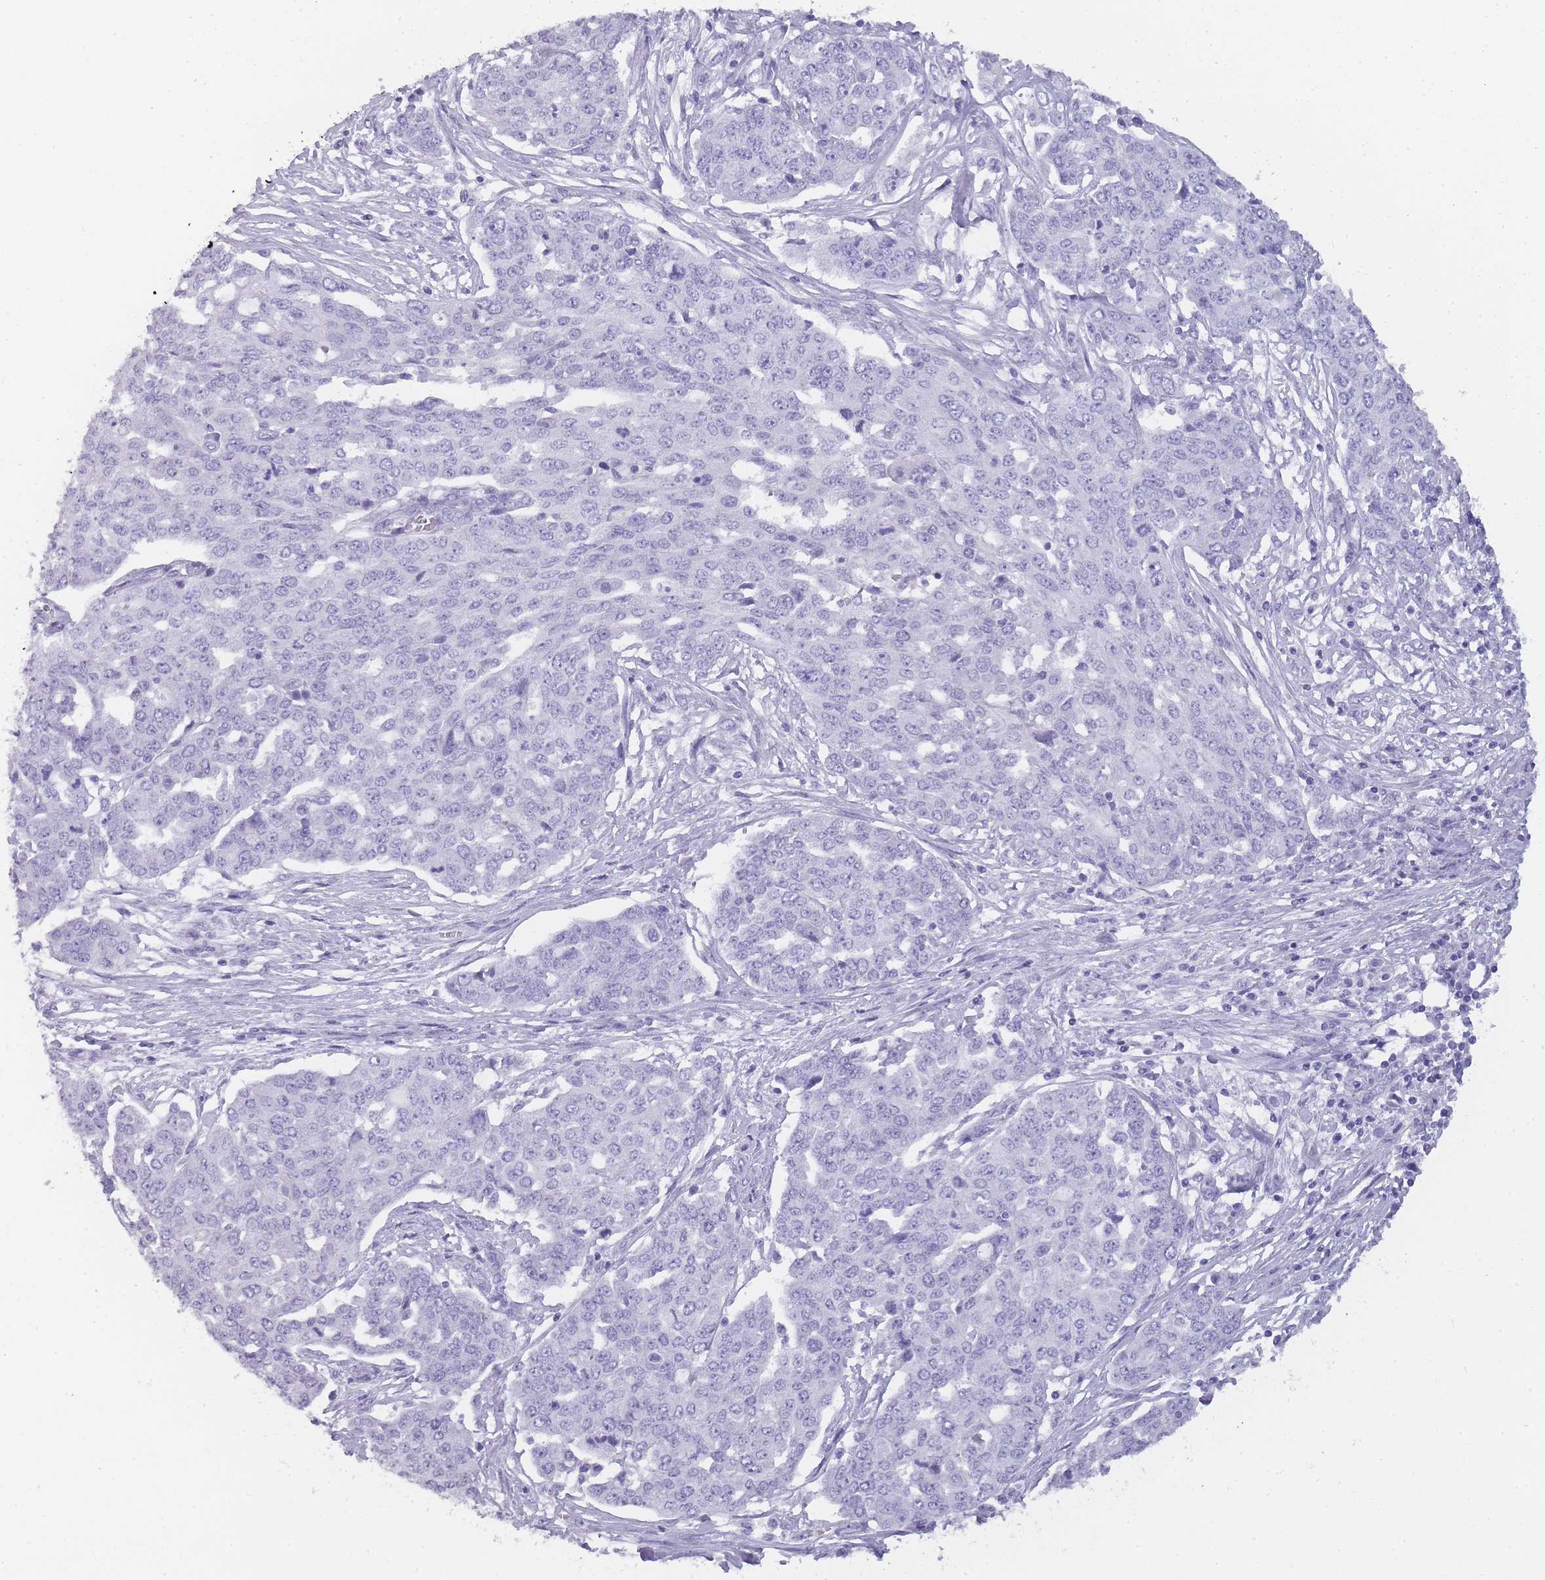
{"staining": {"intensity": "negative", "quantity": "none", "location": "none"}, "tissue": "ovarian cancer", "cell_type": "Tumor cells", "image_type": "cancer", "snomed": [{"axis": "morphology", "description": "Cystadenocarcinoma, serous, NOS"}, {"axis": "topography", "description": "Soft tissue"}, {"axis": "topography", "description": "Ovary"}], "caption": "This histopathology image is of serous cystadenocarcinoma (ovarian) stained with immunohistochemistry to label a protein in brown with the nuclei are counter-stained blue. There is no positivity in tumor cells. (Brightfield microscopy of DAB immunohistochemistry (IHC) at high magnification).", "gene": "TCP11", "patient": {"sex": "female", "age": 57}}